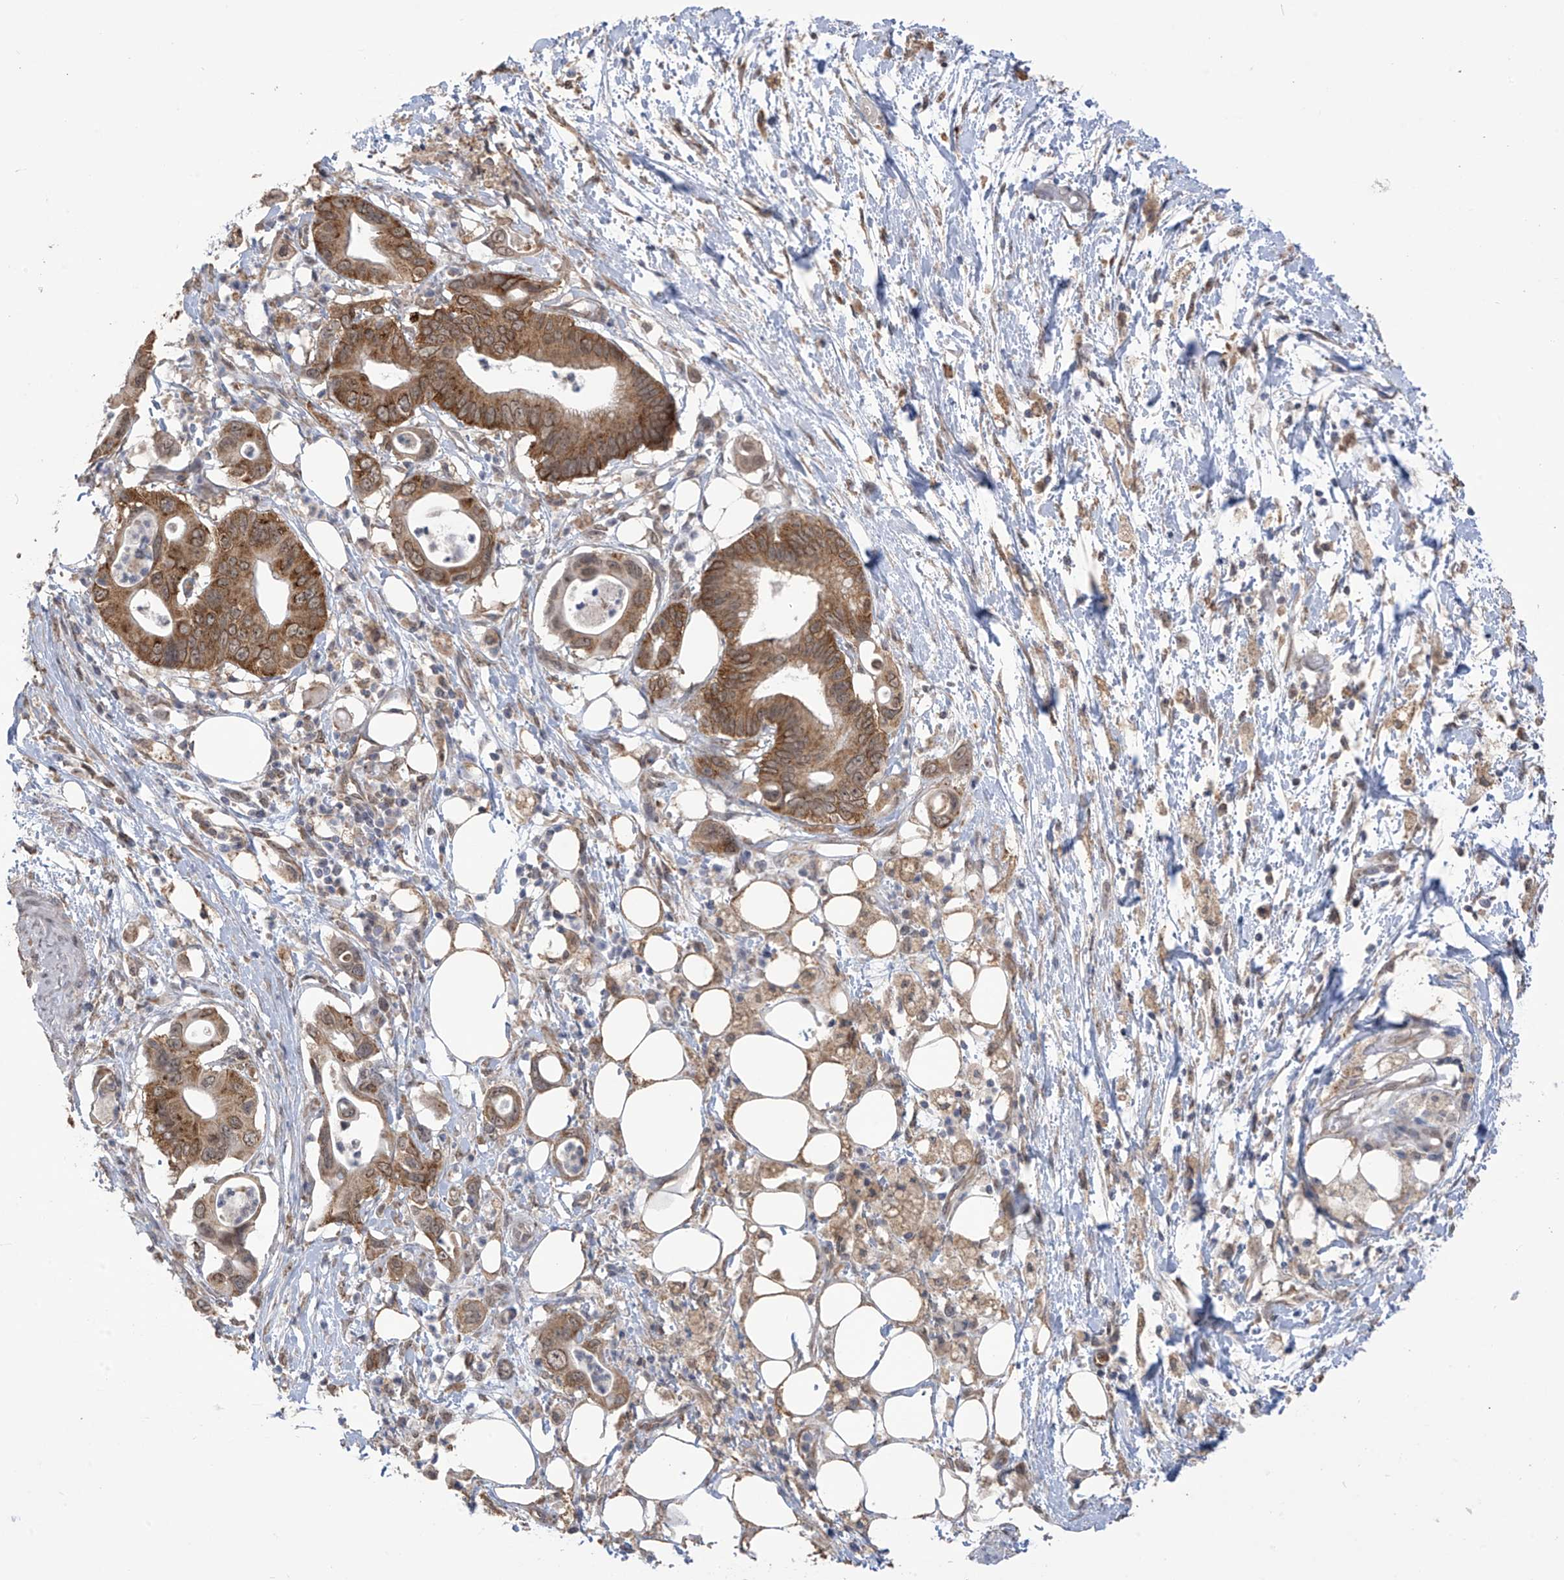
{"staining": {"intensity": "strong", "quantity": ">75%", "location": "cytoplasmic/membranous,nuclear"}, "tissue": "pancreatic cancer", "cell_type": "Tumor cells", "image_type": "cancer", "snomed": [{"axis": "morphology", "description": "Adenocarcinoma, NOS"}, {"axis": "topography", "description": "Pancreas"}], "caption": "Human pancreatic cancer (adenocarcinoma) stained with a brown dye demonstrates strong cytoplasmic/membranous and nuclear positive expression in approximately >75% of tumor cells.", "gene": "KIAA1522", "patient": {"sex": "male", "age": 66}}